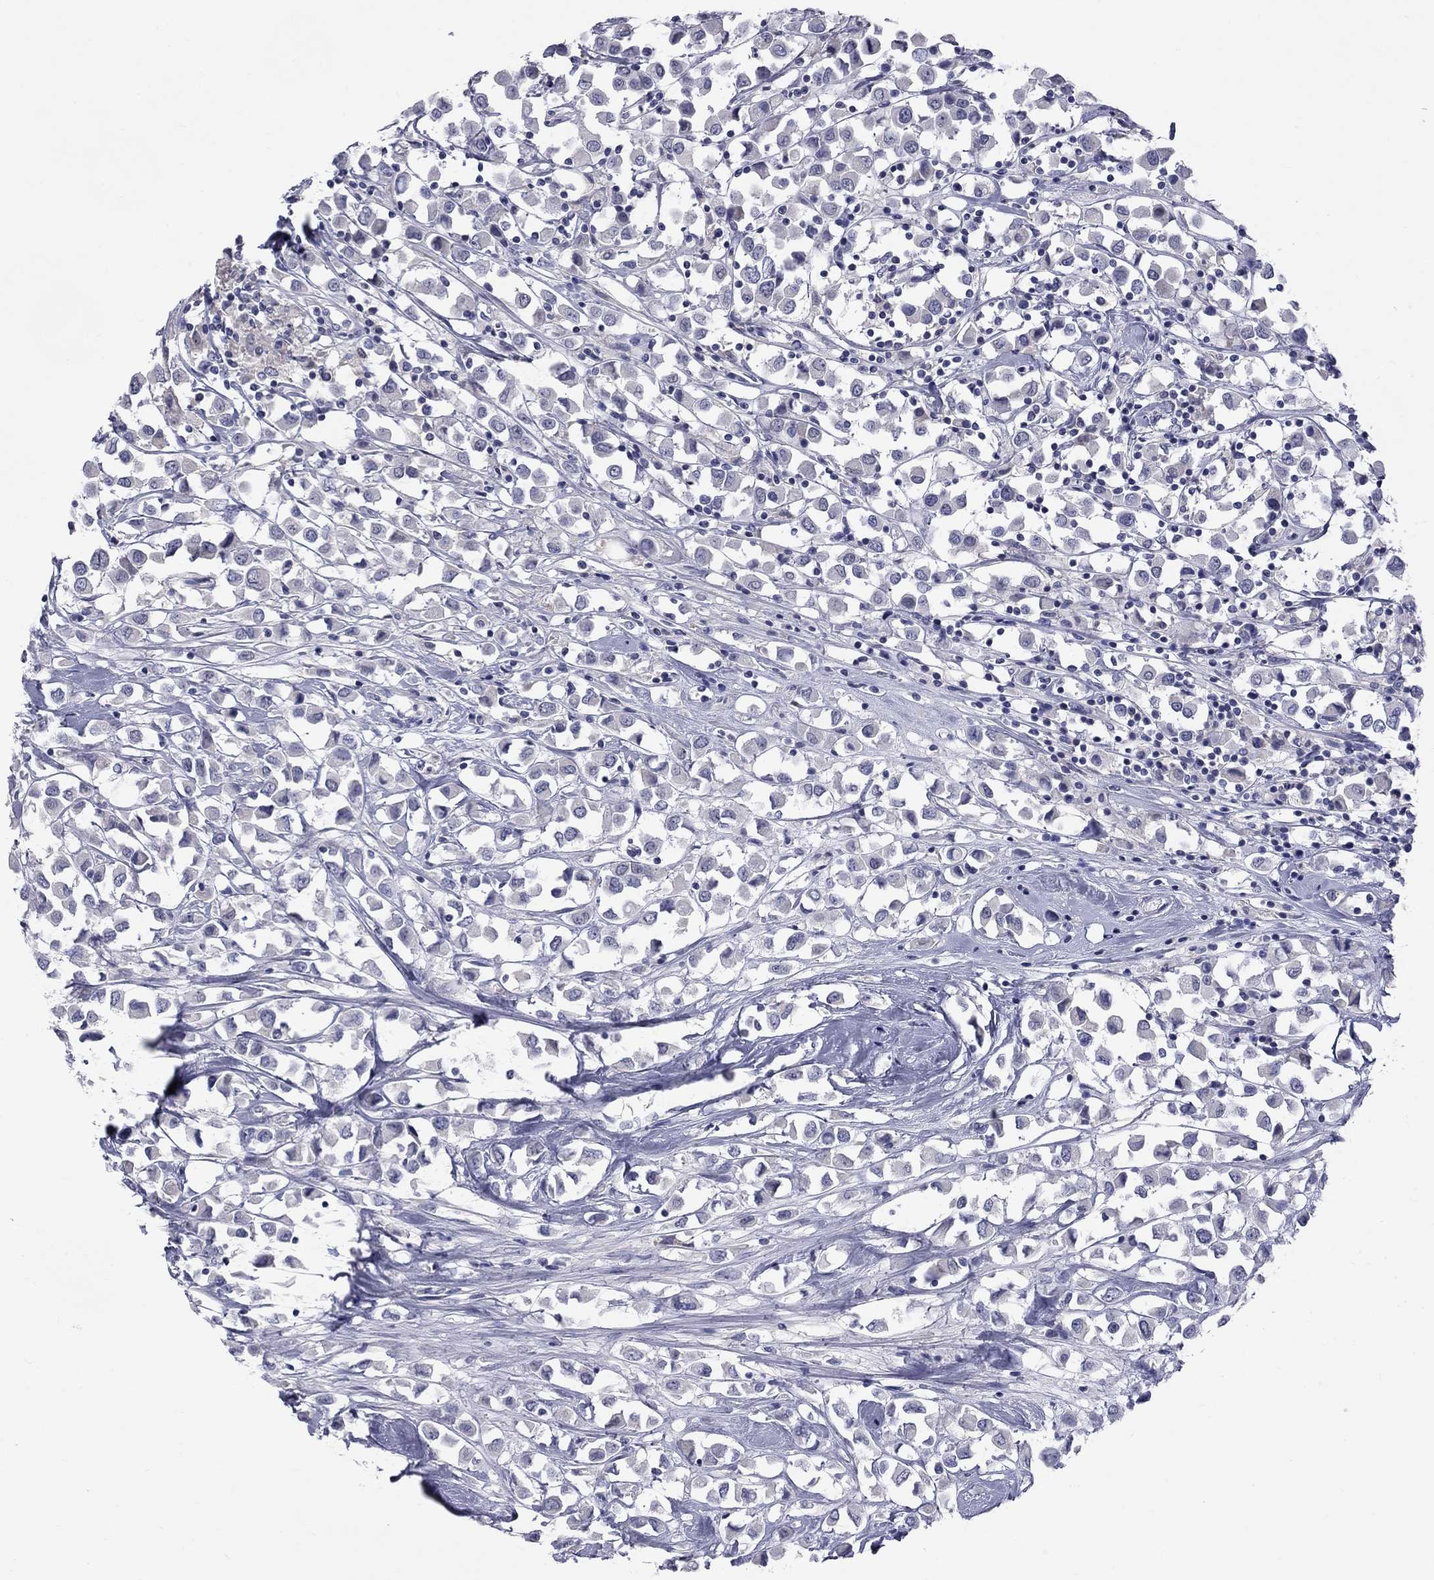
{"staining": {"intensity": "negative", "quantity": "none", "location": "none"}, "tissue": "breast cancer", "cell_type": "Tumor cells", "image_type": "cancer", "snomed": [{"axis": "morphology", "description": "Duct carcinoma"}, {"axis": "topography", "description": "Breast"}], "caption": "Tumor cells show no significant protein staining in breast cancer (invasive ductal carcinoma). (DAB (3,3'-diaminobenzidine) immunohistochemistry with hematoxylin counter stain).", "gene": "ABCB4", "patient": {"sex": "female", "age": 61}}